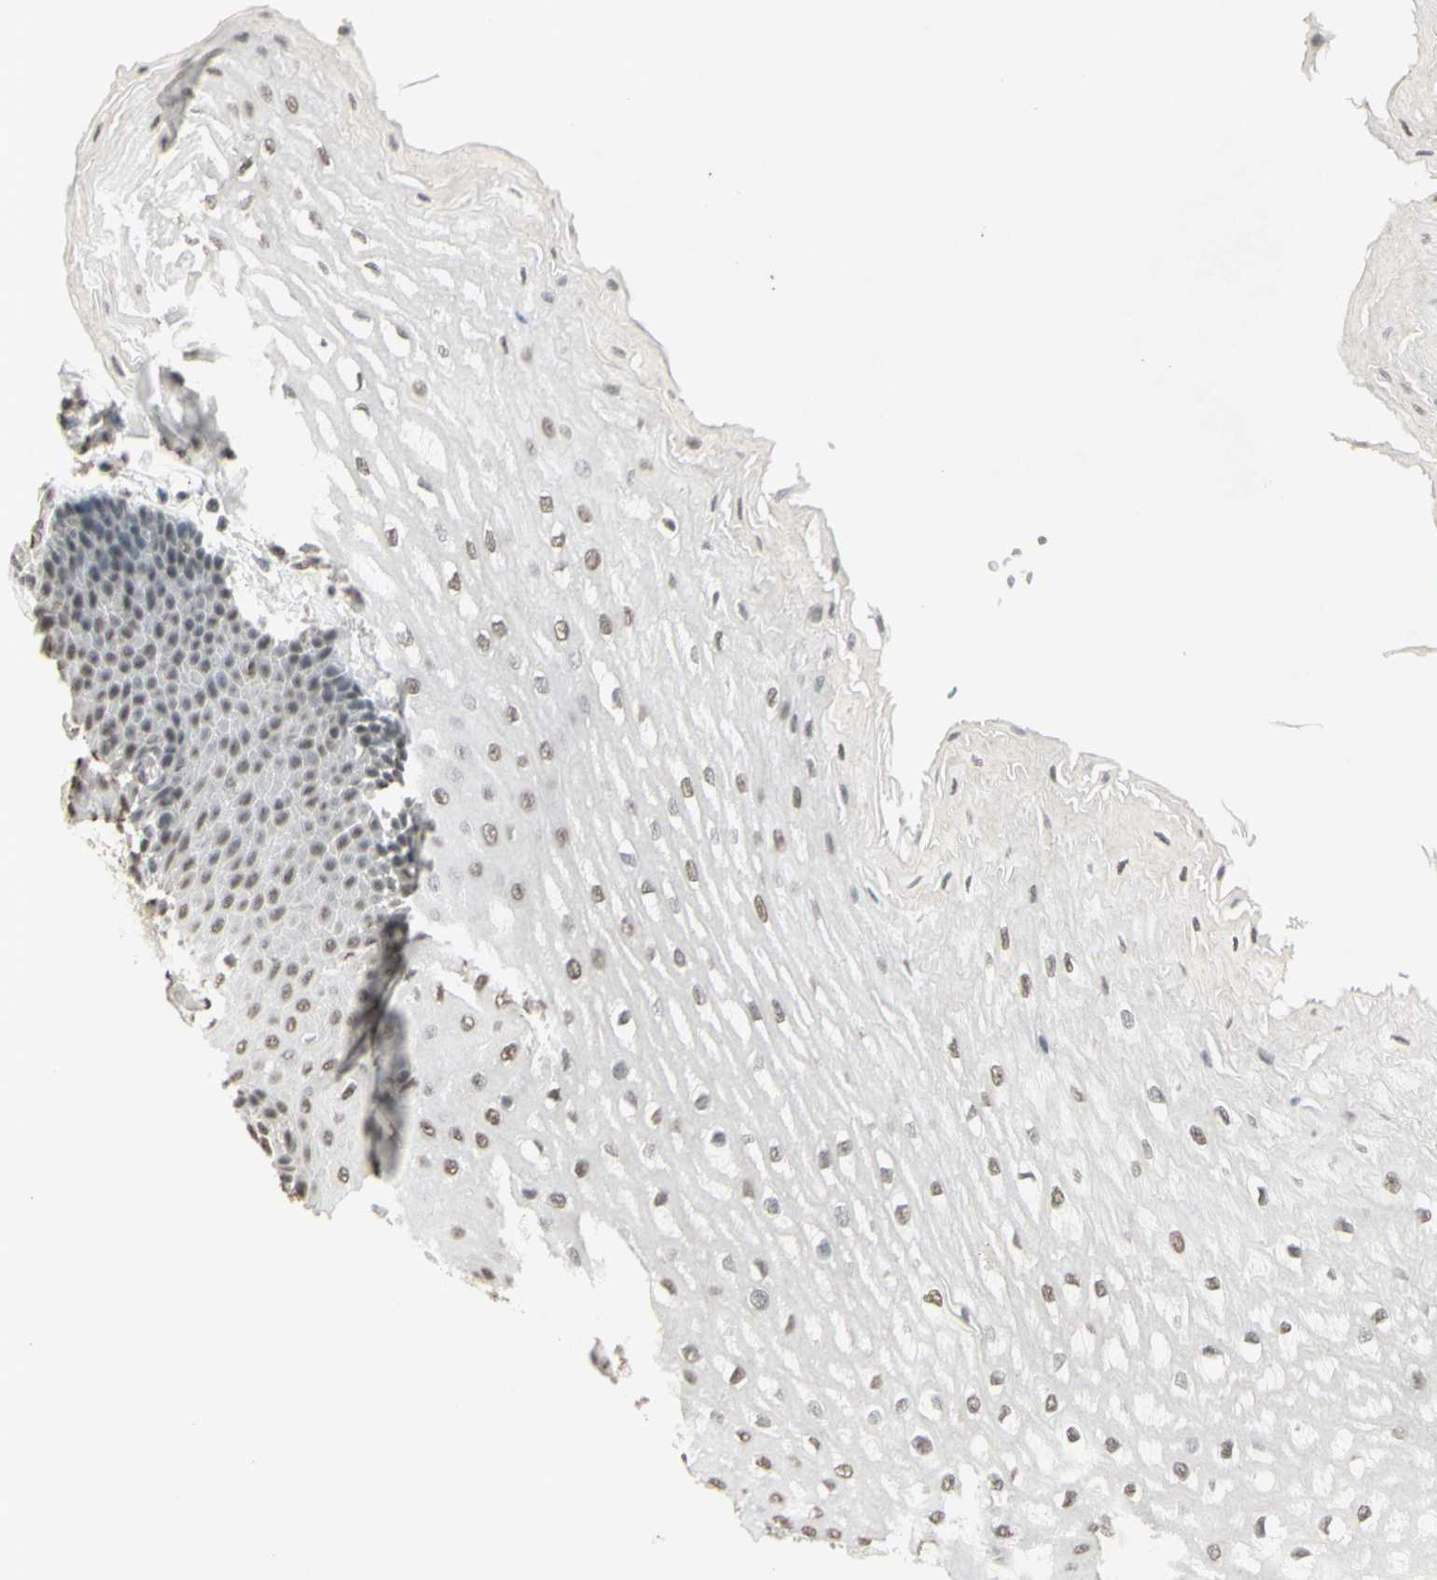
{"staining": {"intensity": "weak", "quantity": ">75%", "location": "nuclear"}, "tissue": "esophagus", "cell_type": "Squamous epithelial cells", "image_type": "normal", "snomed": [{"axis": "morphology", "description": "Normal tissue, NOS"}, {"axis": "topography", "description": "Esophagus"}], "caption": "Weak nuclear protein staining is seen in approximately >75% of squamous epithelial cells in esophagus.", "gene": "TRIM28", "patient": {"sex": "male", "age": 54}}